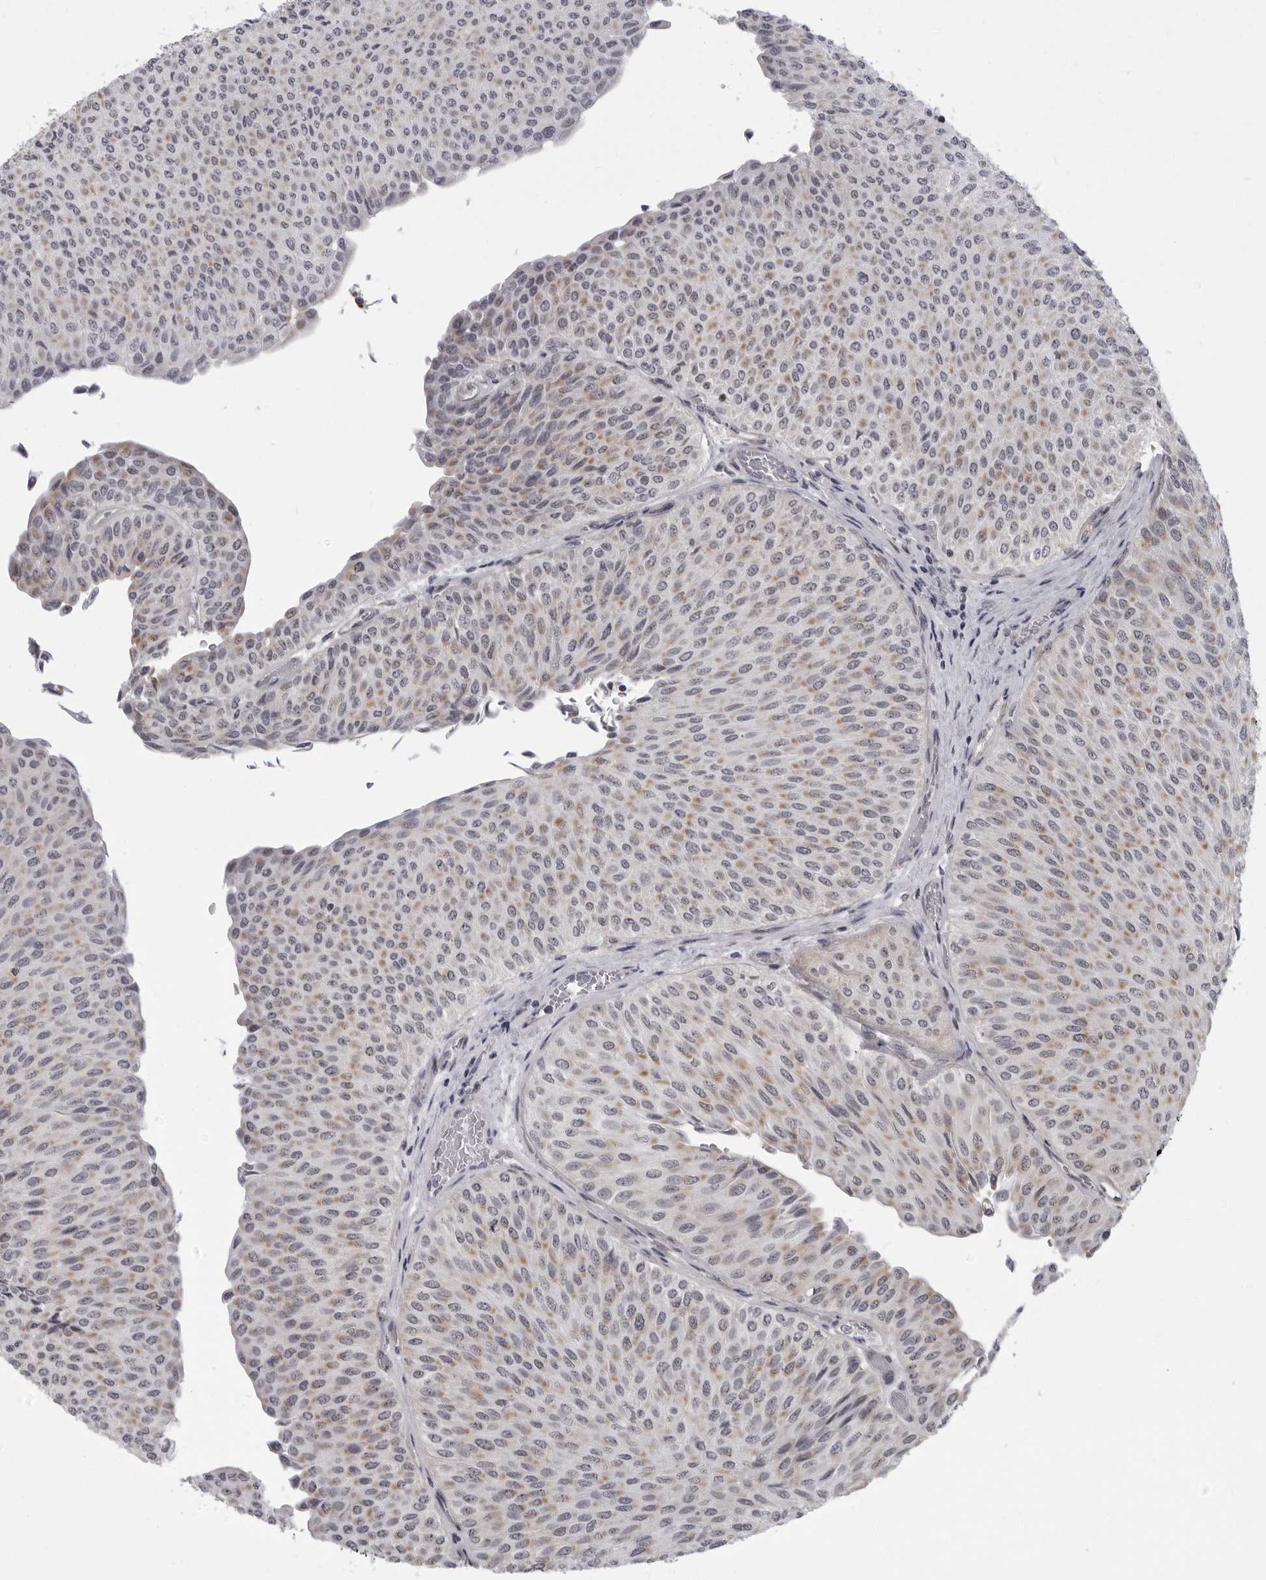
{"staining": {"intensity": "weak", "quantity": "25%-75%", "location": "cytoplasmic/membranous"}, "tissue": "urothelial cancer", "cell_type": "Tumor cells", "image_type": "cancer", "snomed": [{"axis": "morphology", "description": "Urothelial carcinoma, Low grade"}, {"axis": "topography", "description": "Urinary bladder"}], "caption": "IHC photomicrograph of neoplastic tissue: human urothelial carcinoma (low-grade) stained using immunohistochemistry (IHC) displays low levels of weak protein expression localized specifically in the cytoplasmic/membranous of tumor cells, appearing as a cytoplasmic/membranous brown color.", "gene": "RTCA", "patient": {"sex": "male", "age": 78}}